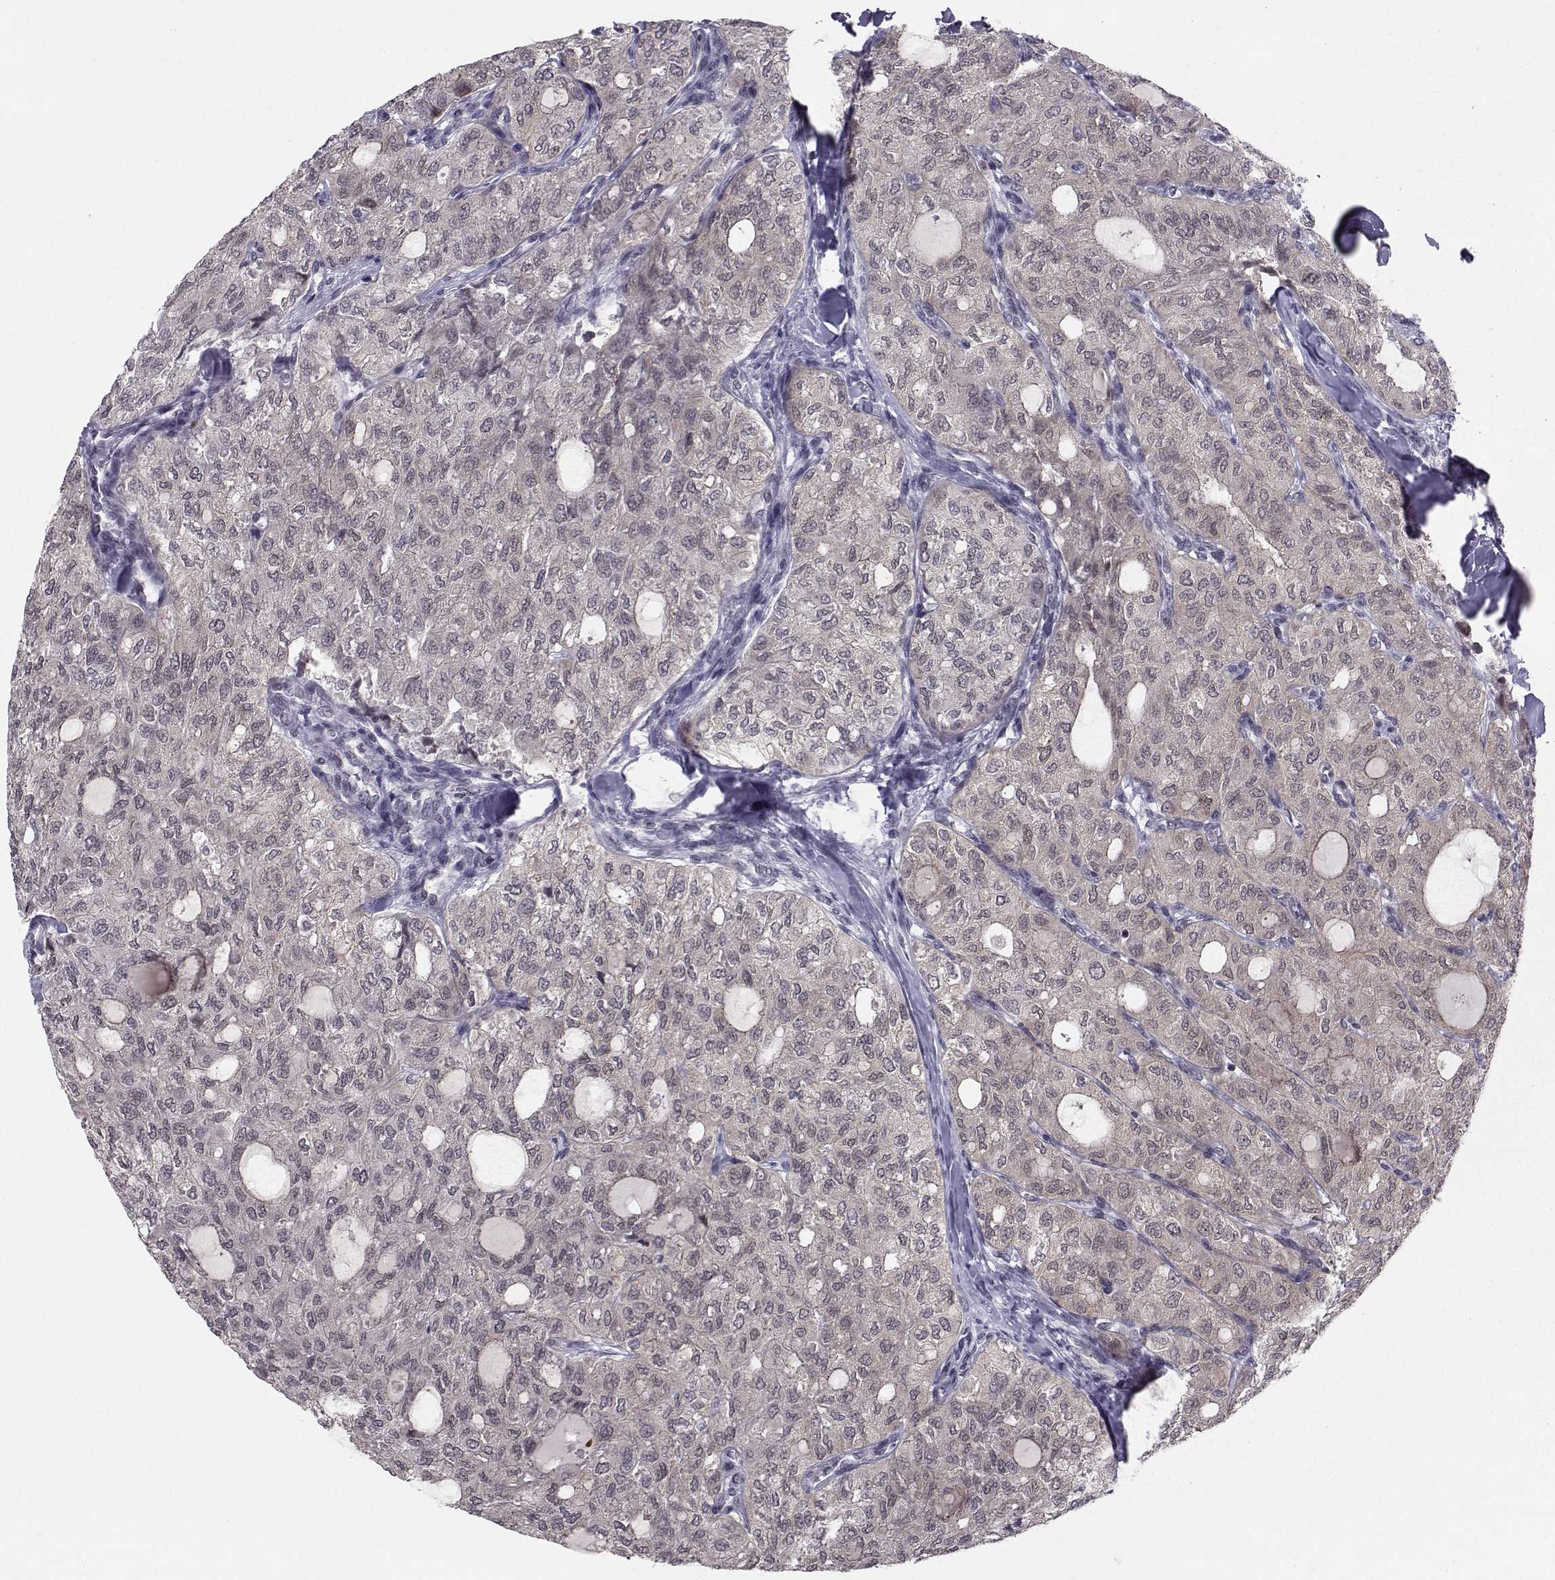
{"staining": {"intensity": "negative", "quantity": "none", "location": "none"}, "tissue": "thyroid cancer", "cell_type": "Tumor cells", "image_type": "cancer", "snomed": [{"axis": "morphology", "description": "Follicular adenoma carcinoma, NOS"}, {"axis": "topography", "description": "Thyroid gland"}], "caption": "Tumor cells are negative for protein expression in human thyroid cancer (follicular adenoma carcinoma).", "gene": "MARCHF4", "patient": {"sex": "male", "age": 75}}